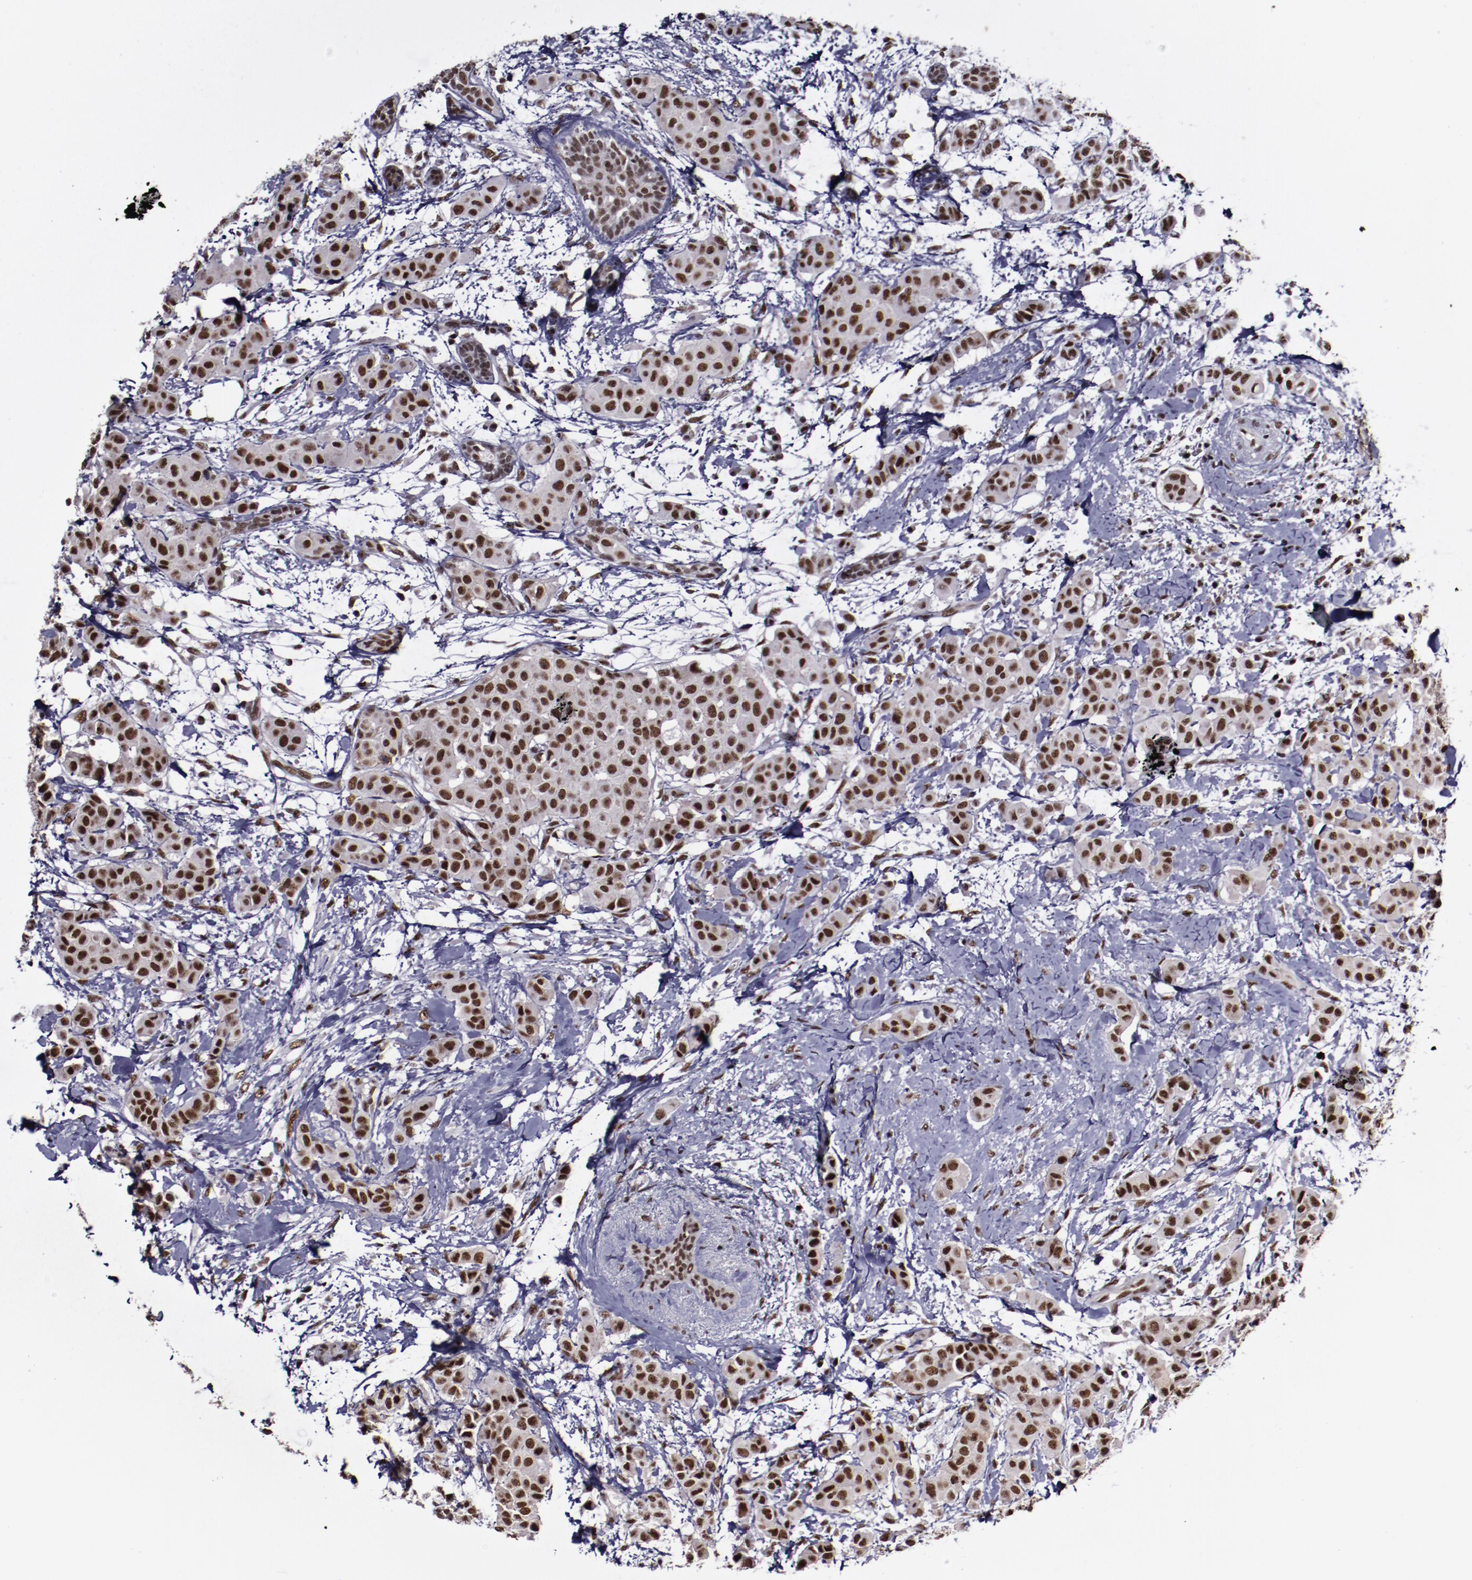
{"staining": {"intensity": "moderate", "quantity": ">75%", "location": "nuclear"}, "tissue": "breast cancer", "cell_type": "Tumor cells", "image_type": "cancer", "snomed": [{"axis": "morphology", "description": "Duct carcinoma"}, {"axis": "topography", "description": "Breast"}], "caption": "Immunohistochemical staining of breast cancer displays medium levels of moderate nuclear staining in approximately >75% of tumor cells.", "gene": "ERH", "patient": {"sex": "female", "age": 40}}